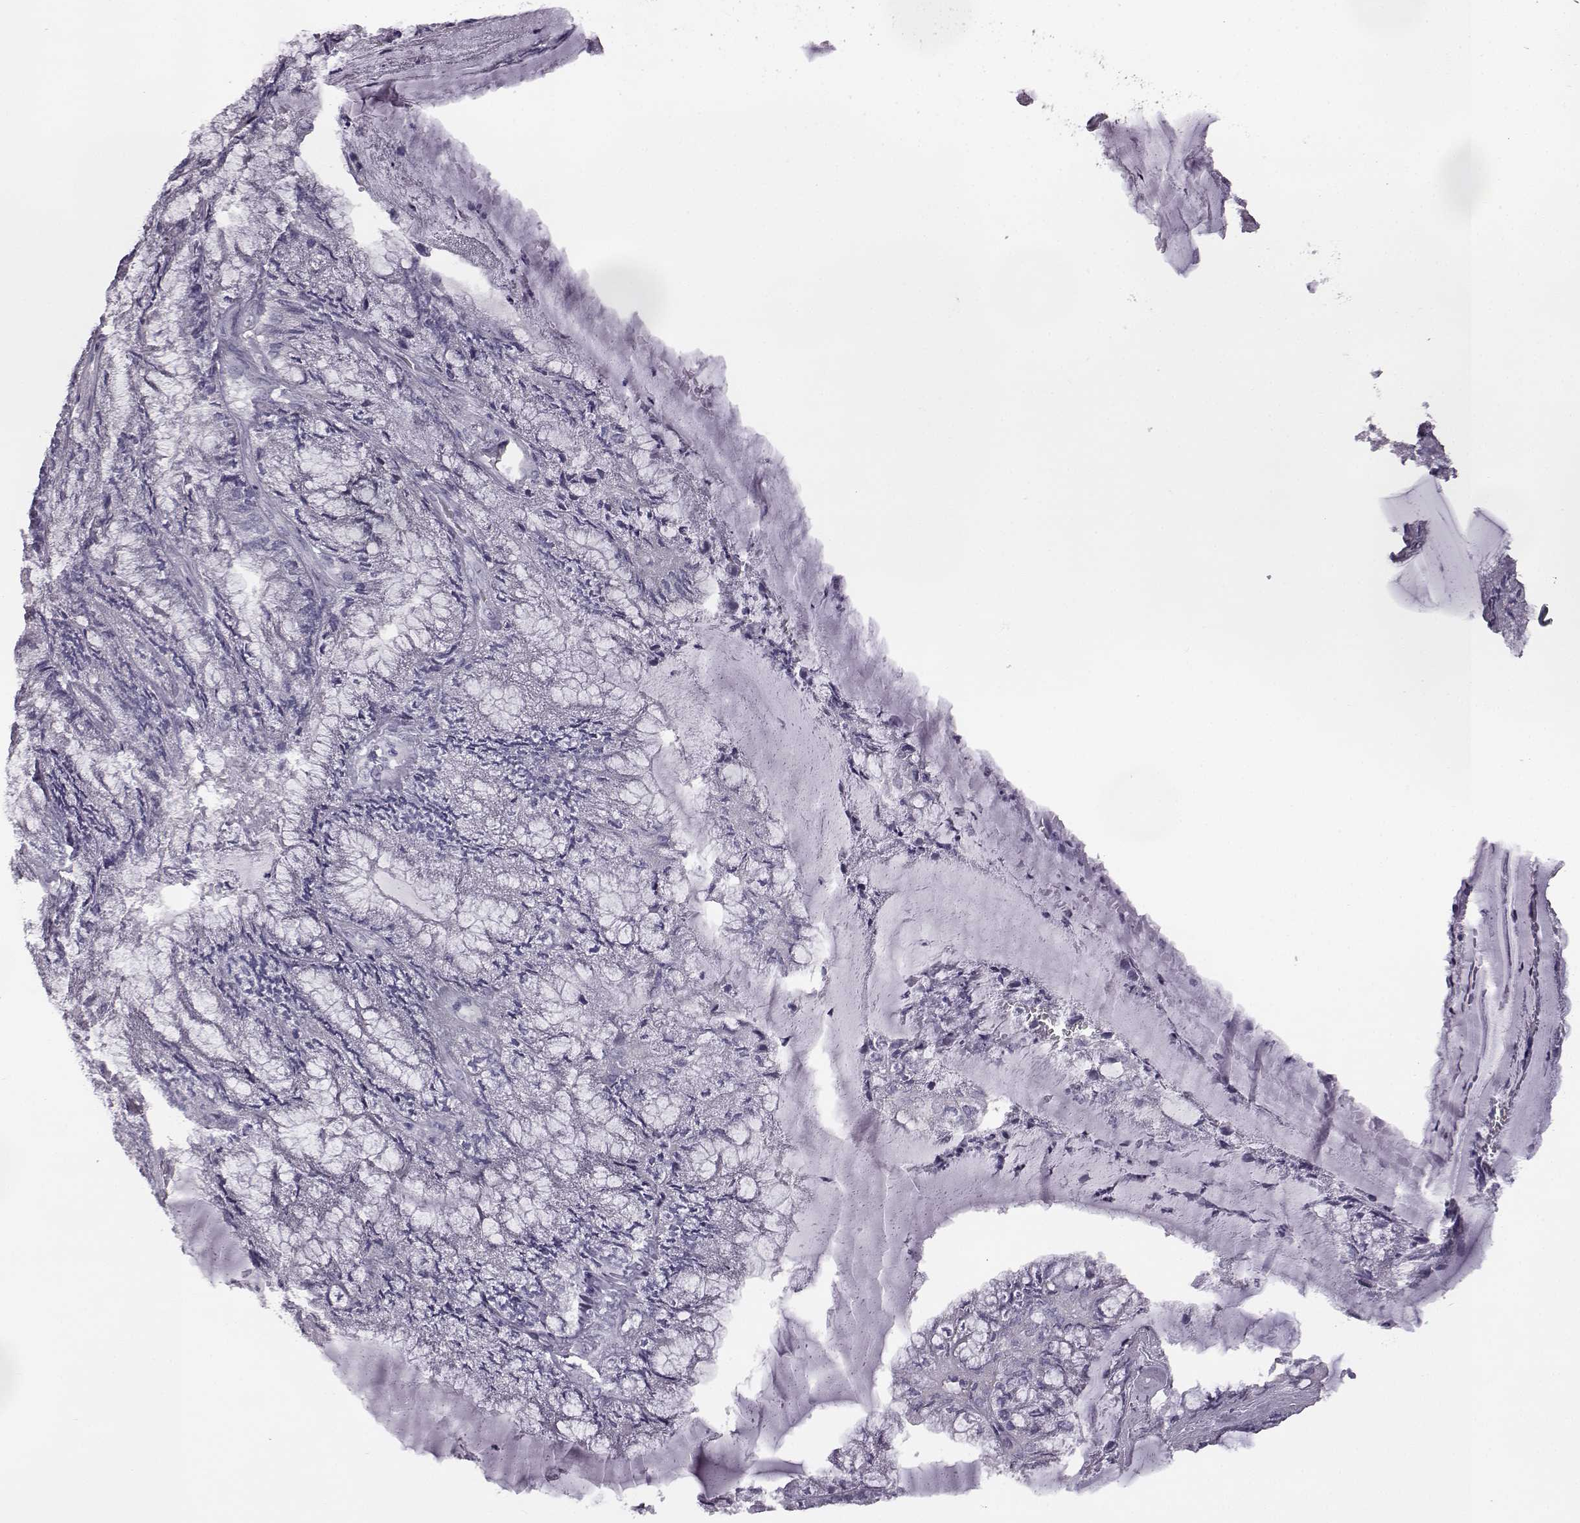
{"staining": {"intensity": "negative", "quantity": "none", "location": "none"}, "tissue": "endometrial cancer", "cell_type": "Tumor cells", "image_type": "cancer", "snomed": [{"axis": "morphology", "description": "Carcinoma, NOS"}, {"axis": "topography", "description": "Endometrium"}], "caption": "Immunohistochemical staining of endometrial cancer displays no significant positivity in tumor cells.", "gene": "ODAD4", "patient": {"sex": "female", "age": 62}}